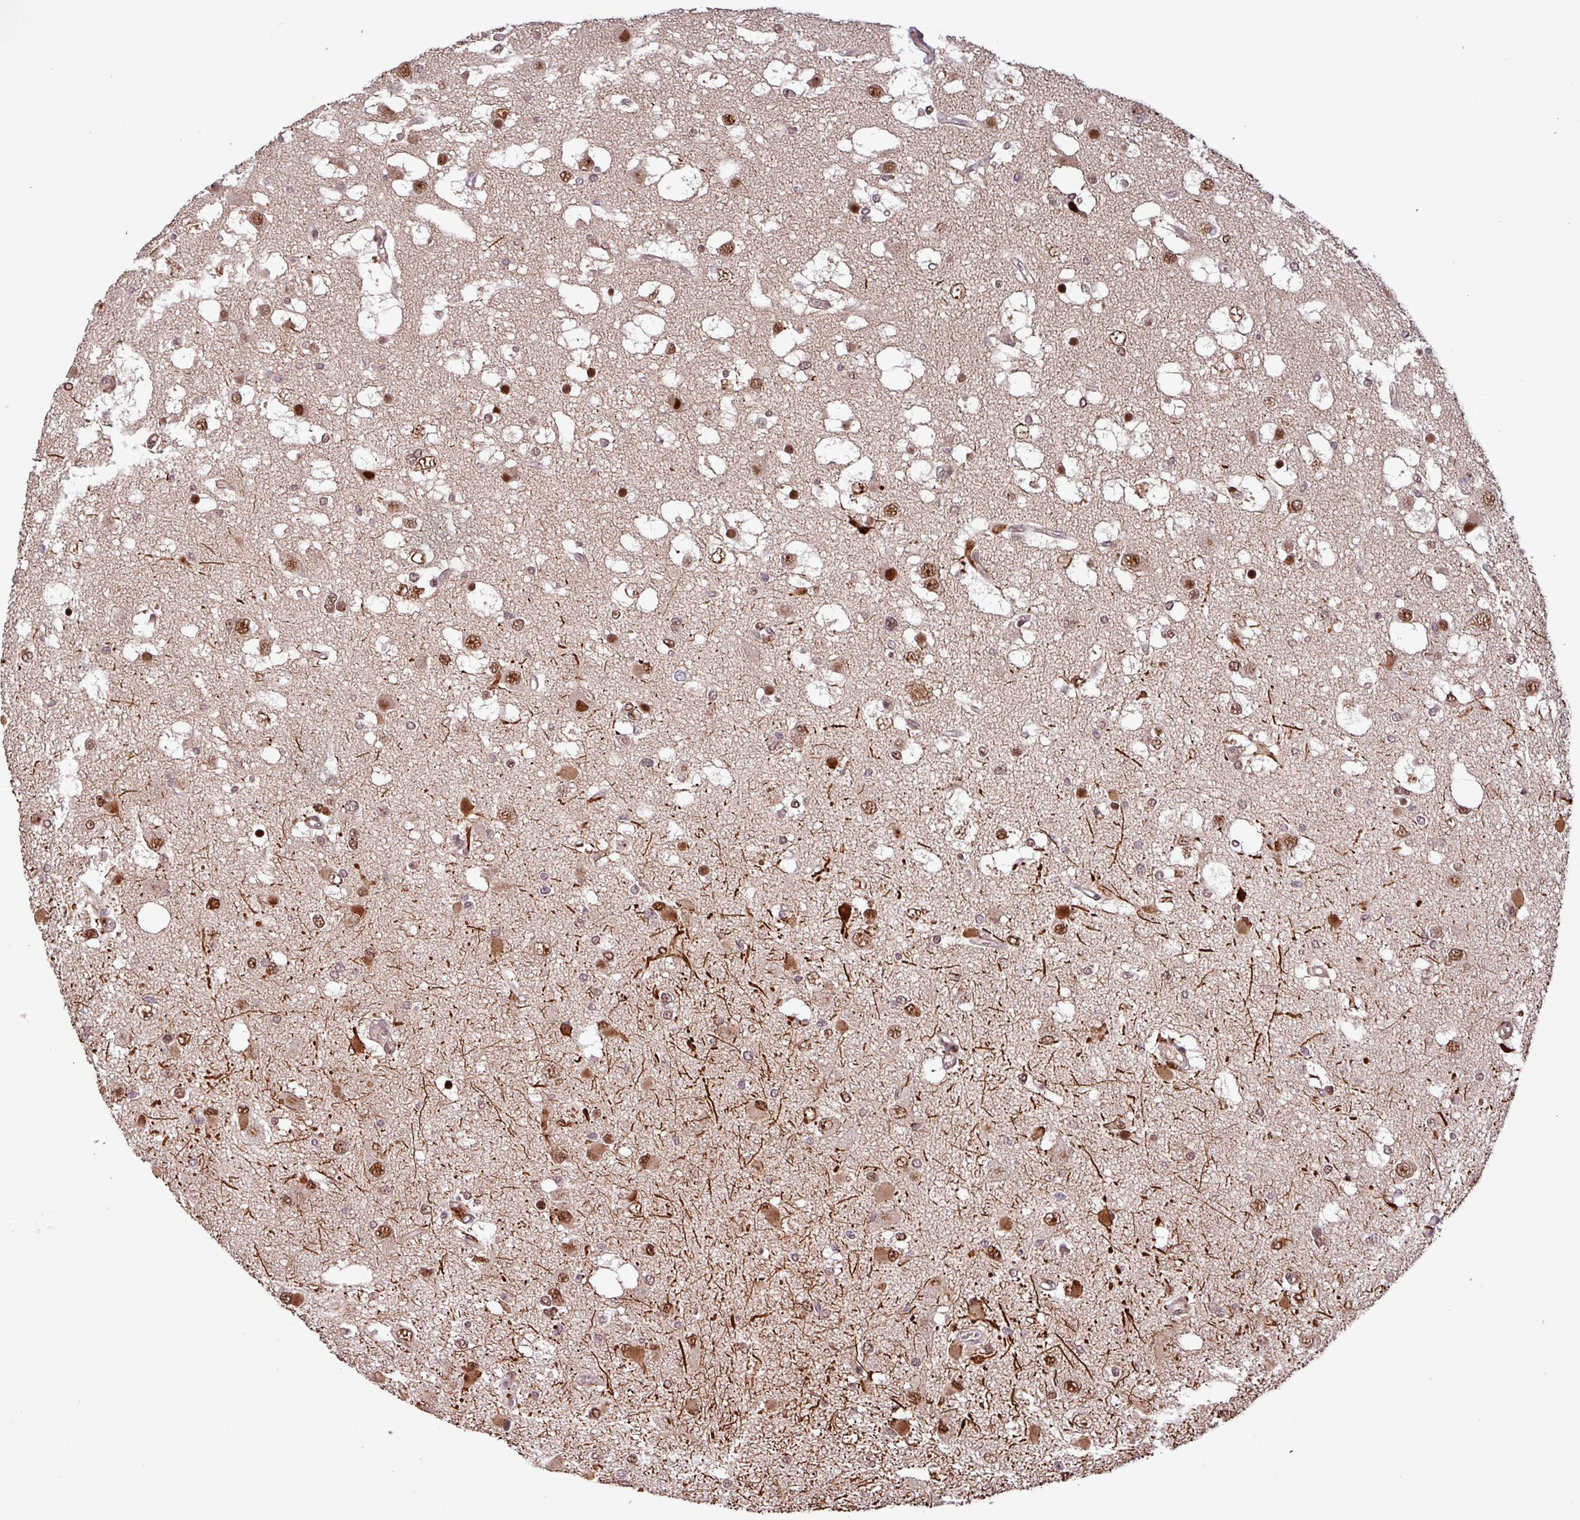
{"staining": {"intensity": "moderate", "quantity": ">75%", "location": "nuclear"}, "tissue": "glioma", "cell_type": "Tumor cells", "image_type": "cancer", "snomed": [{"axis": "morphology", "description": "Glioma, malignant, High grade"}, {"axis": "topography", "description": "Brain"}], "caption": "Moderate nuclear protein expression is present in approximately >75% of tumor cells in glioma.", "gene": "SLC22A24", "patient": {"sex": "male", "age": 53}}